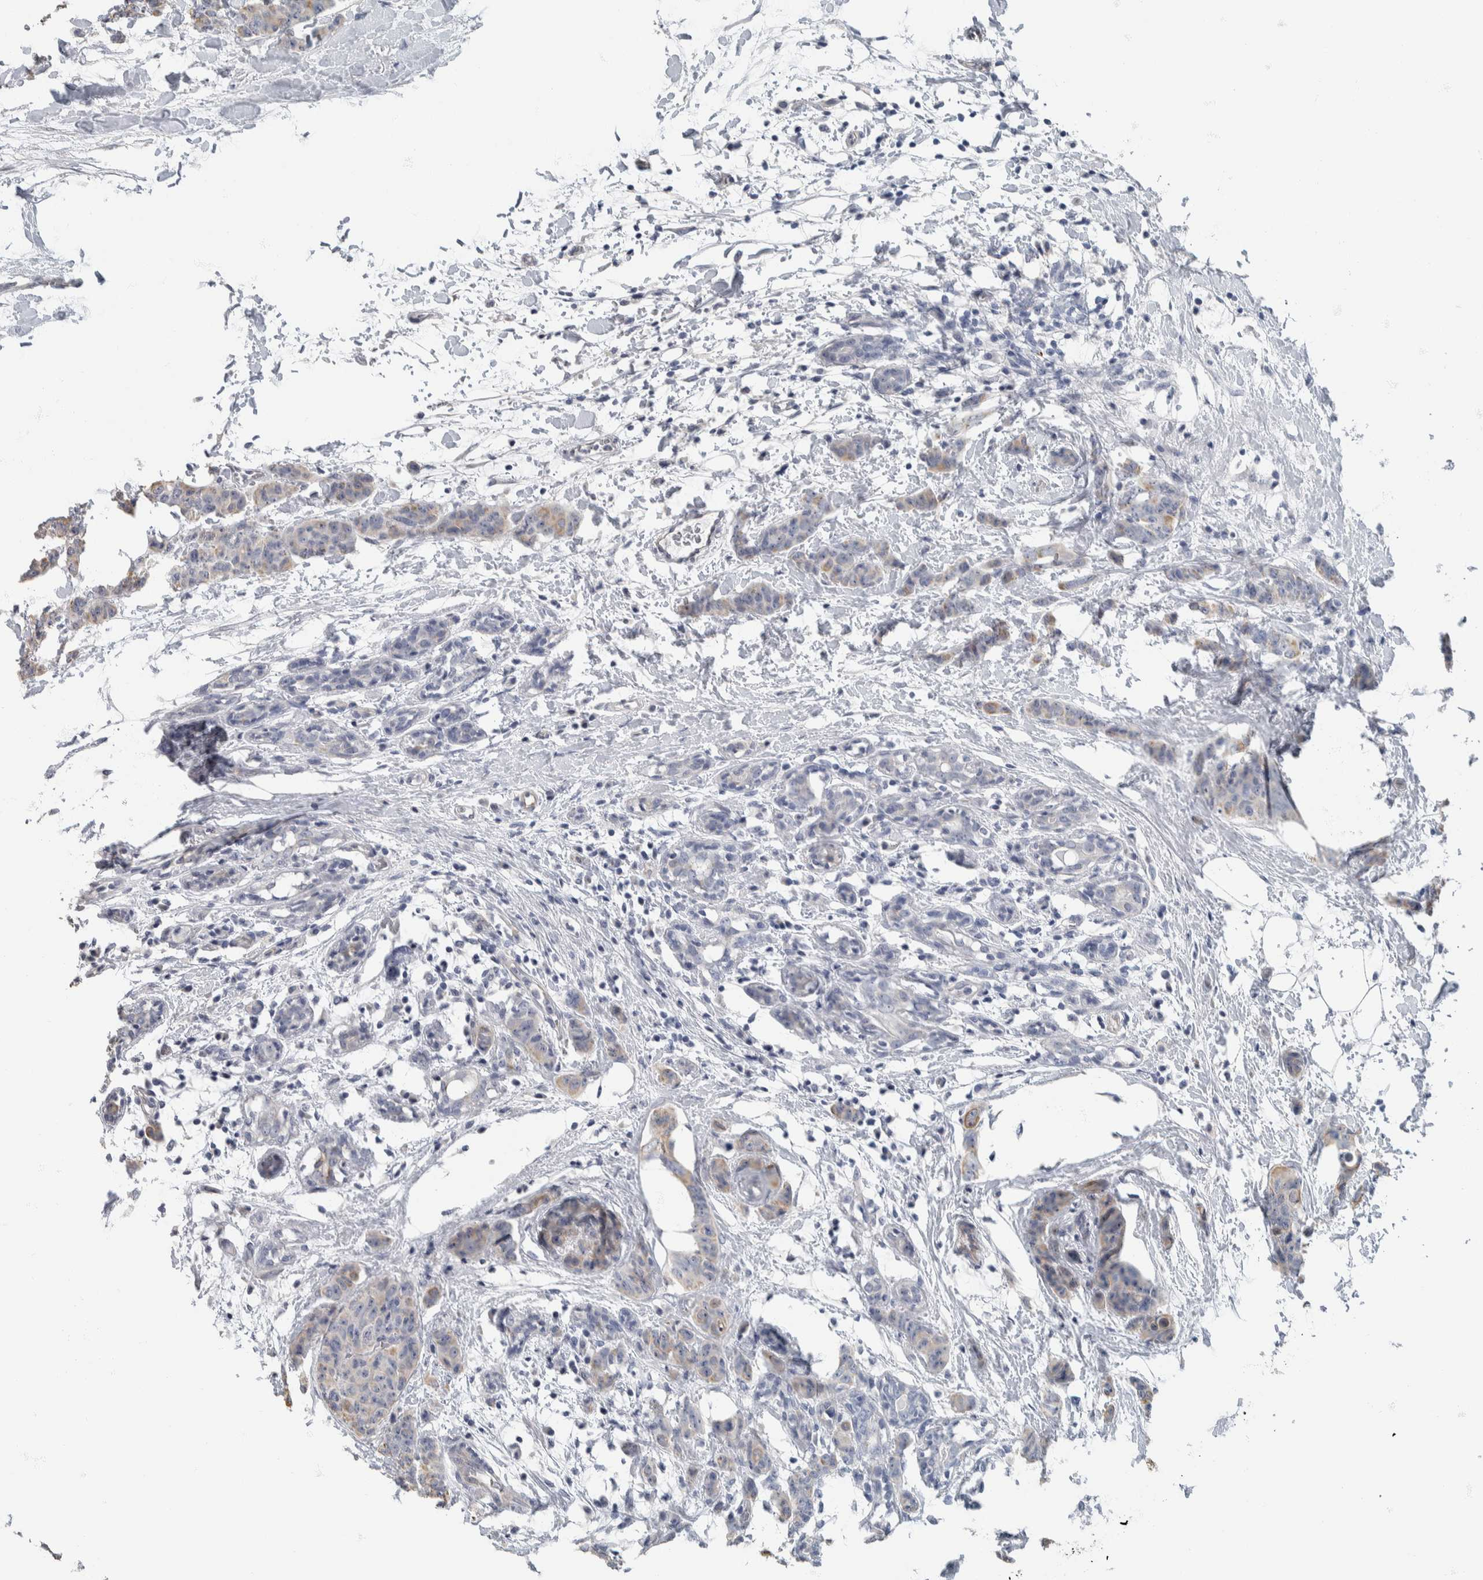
{"staining": {"intensity": "weak", "quantity": "<25%", "location": "cytoplasmic/membranous"}, "tissue": "breast cancer", "cell_type": "Tumor cells", "image_type": "cancer", "snomed": [{"axis": "morphology", "description": "Normal tissue, NOS"}, {"axis": "morphology", "description": "Duct carcinoma"}, {"axis": "topography", "description": "Breast"}], "caption": "Breast cancer was stained to show a protein in brown. There is no significant expression in tumor cells.", "gene": "NEFM", "patient": {"sex": "female", "age": 40}}